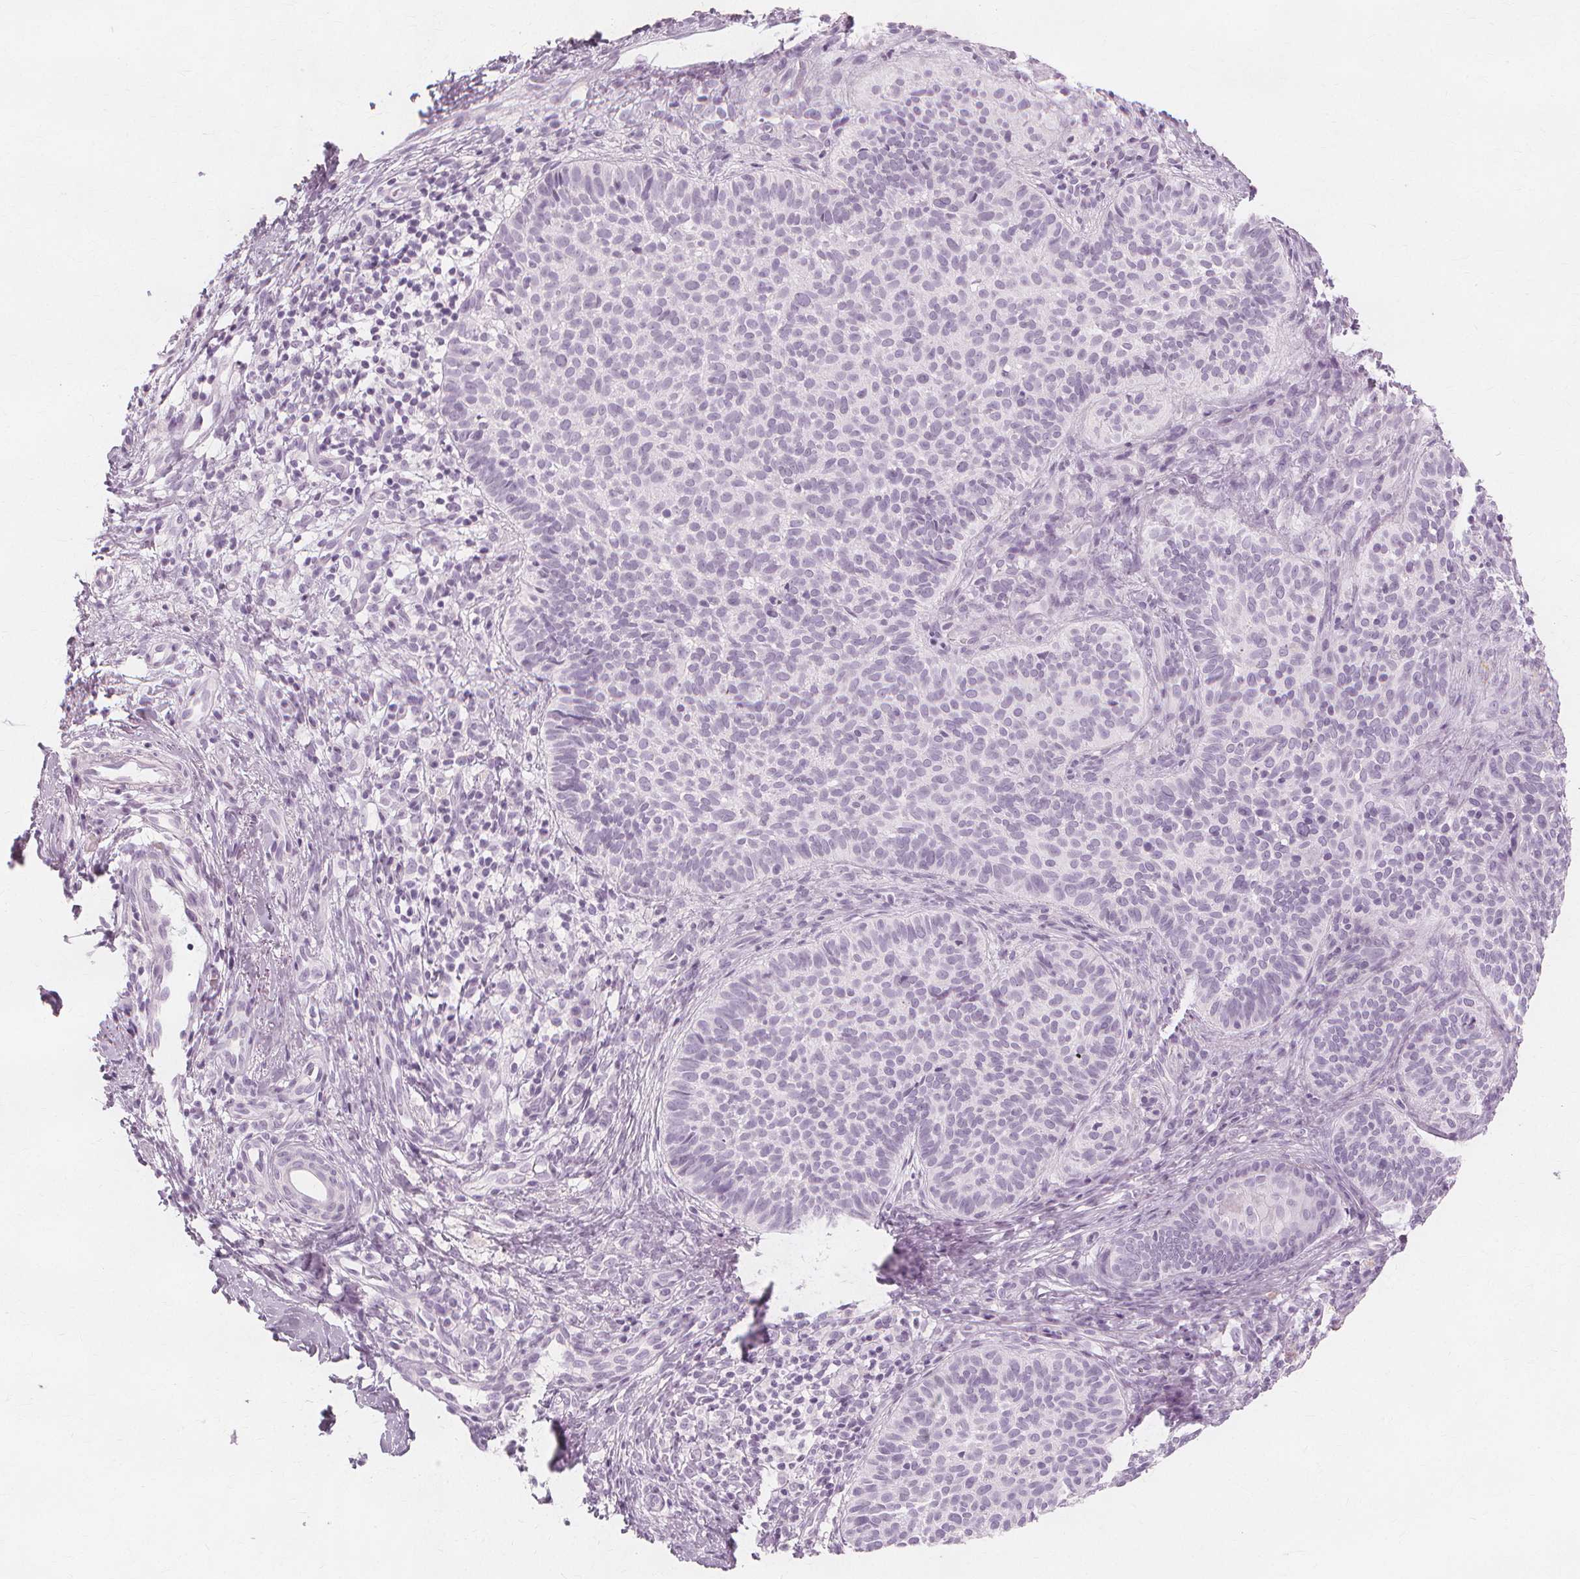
{"staining": {"intensity": "negative", "quantity": "none", "location": "none"}, "tissue": "skin cancer", "cell_type": "Tumor cells", "image_type": "cancer", "snomed": [{"axis": "morphology", "description": "Basal cell carcinoma"}, {"axis": "topography", "description": "Skin"}], "caption": "DAB immunohistochemical staining of human skin cancer (basal cell carcinoma) displays no significant positivity in tumor cells.", "gene": "TFF1", "patient": {"sex": "male", "age": 57}}